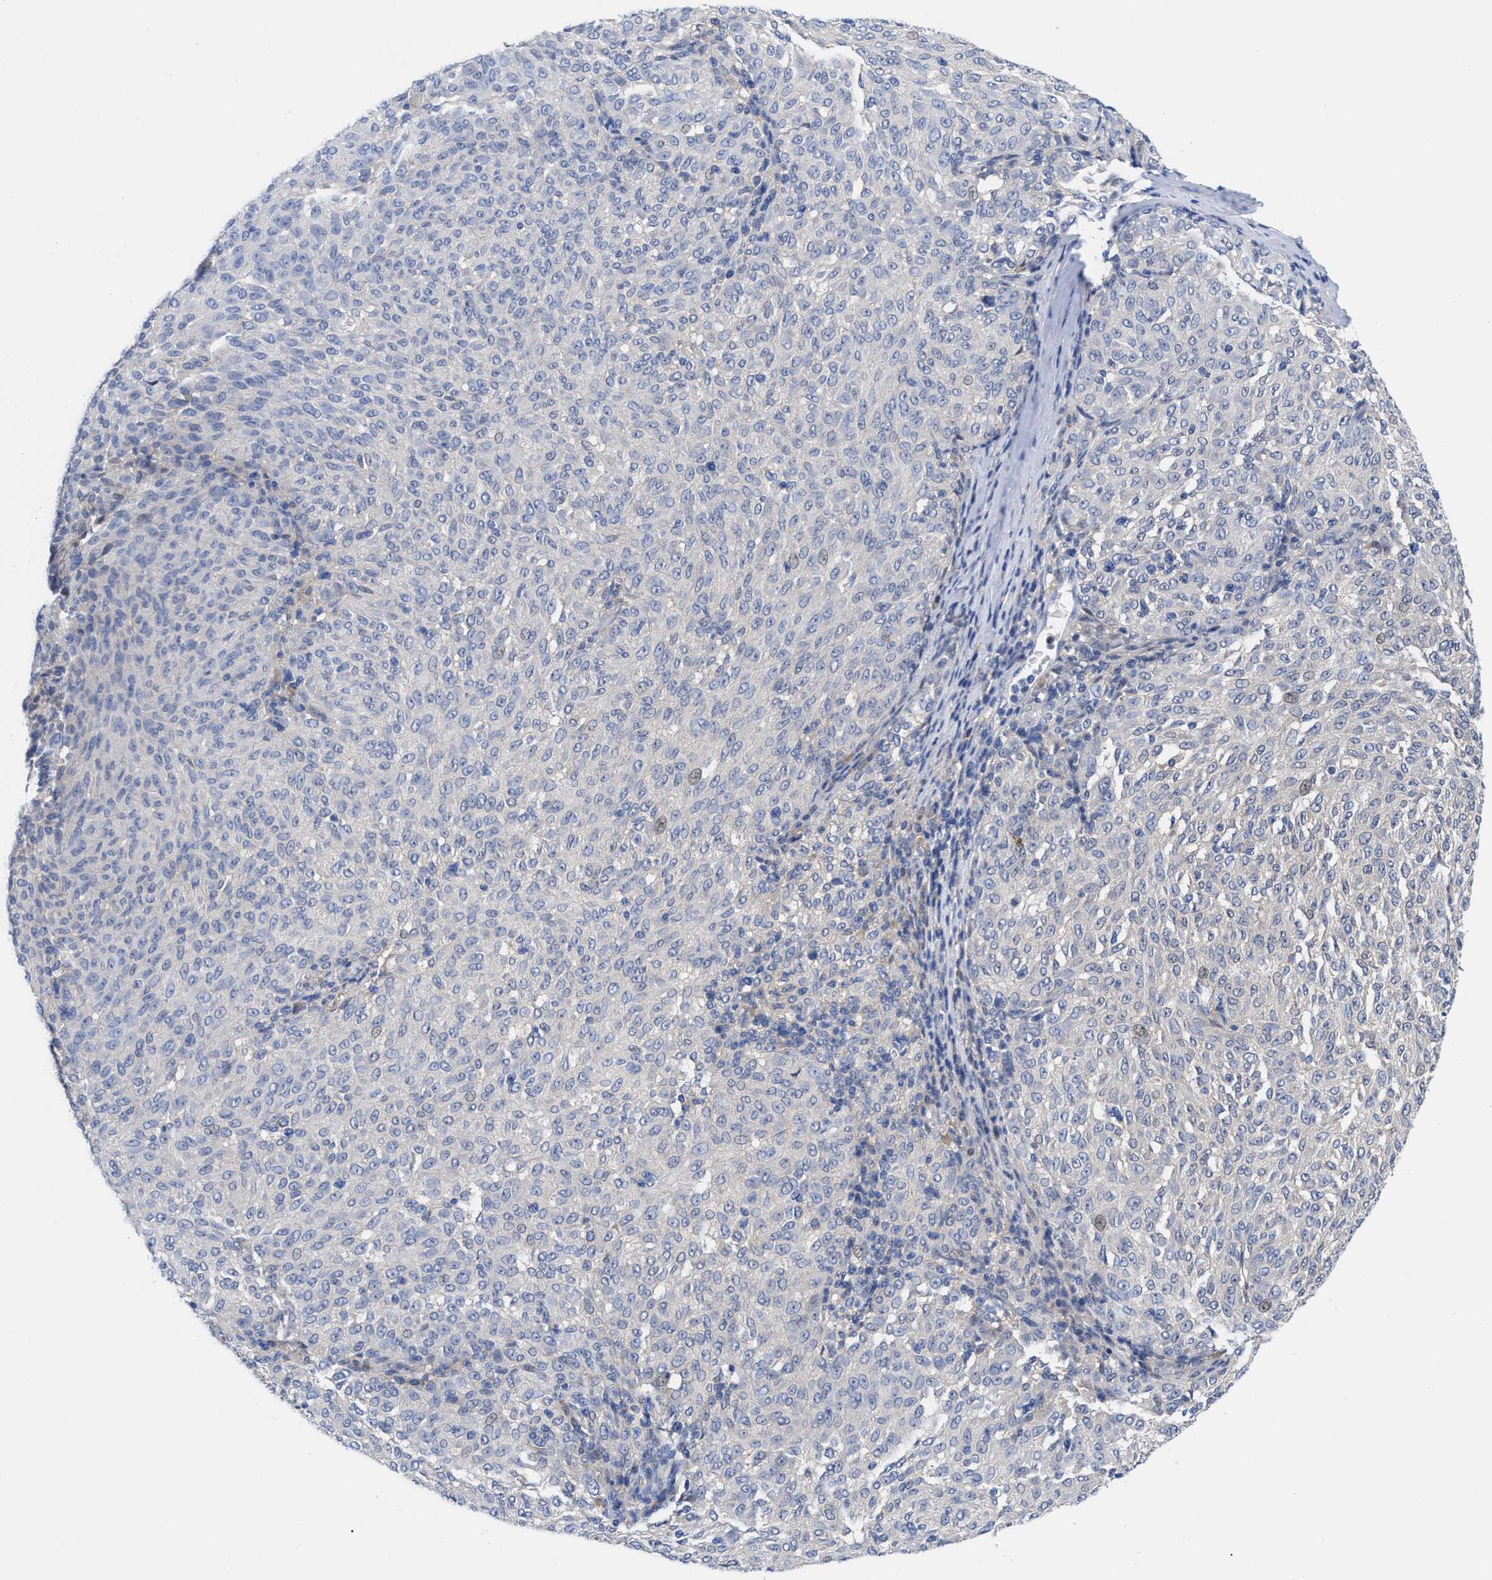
{"staining": {"intensity": "negative", "quantity": "none", "location": "none"}, "tissue": "melanoma", "cell_type": "Tumor cells", "image_type": "cancer", "snomed": [{"axis": "morphology", "description": "Malignant melanoma, NOS"}, {"axis": "topography", "description": "Skin"}], "caption": "This histopathology image is of malignant melanoma stained with immunohistochemistry to label a protein in brown with the nuclei are counter-stained blue. There is no positivity in tumor cells. (DAB immunohistochemistry, high magnification).", "gene": "RBKS", "patient": {"sex": "female", "age": 72}}